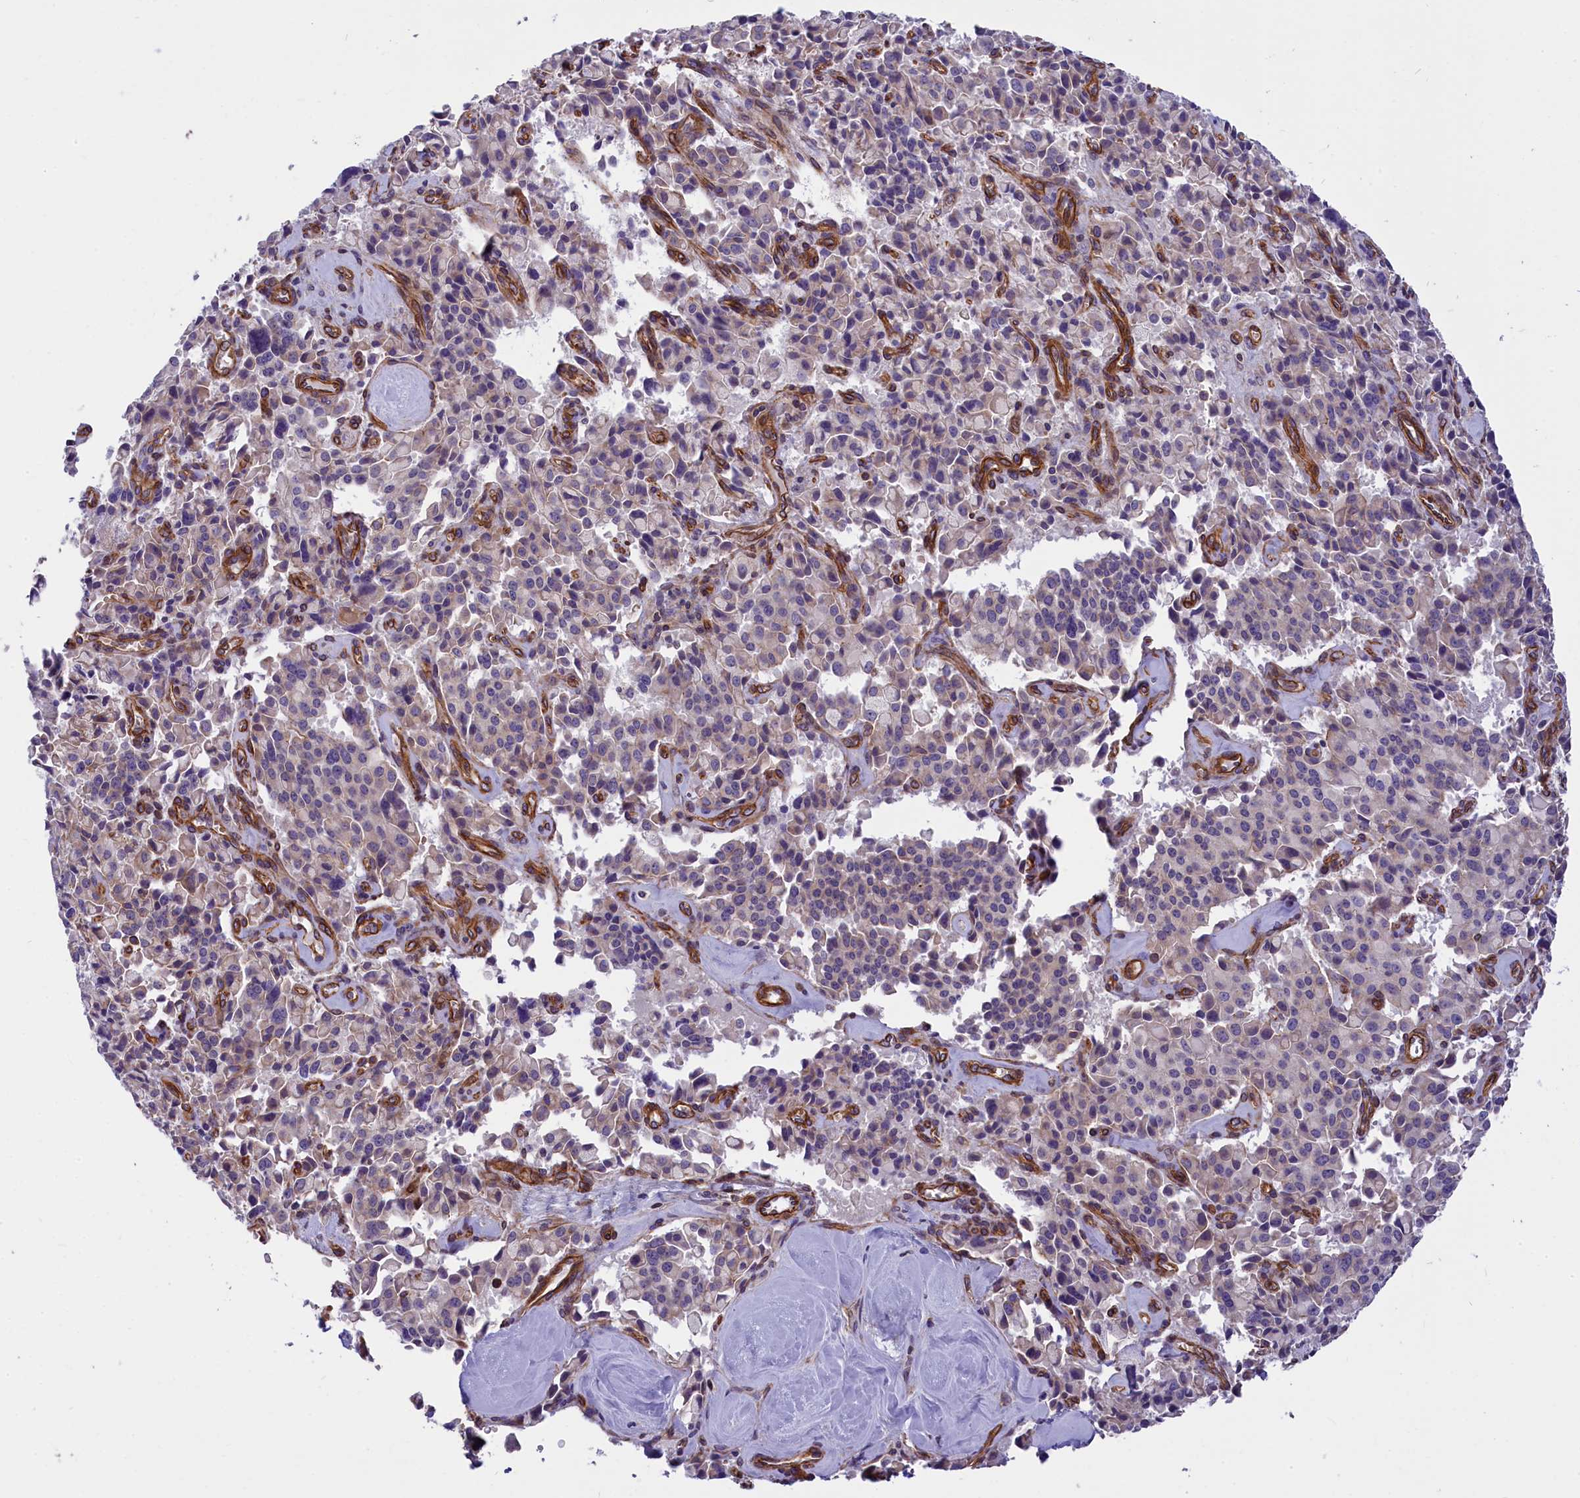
{"staining": {"intensity": "negative", "quantity": "none", "location": "none"}, "tissue": "pancreatic cancer", "cell_type": "Tumor cells", "image_type": "cancer", "snomed": [{"axis": "morphology", "description": "Adenocarcinoma, NOS"}, {"axis": "topography", "description": "Pancreas"}], "caption": "Immunohistochemical staining of pancreatic adenocarcinoma displays no significant positivity in tumor cells. (Stains: DAB (3,3'-diaminobenzidine) IHC with hematoxylin counter stain, Microscopy: brightfield microscopy at high magnification).", "gene": "MED20", "patient": {"sex": "male", "age": 65}}